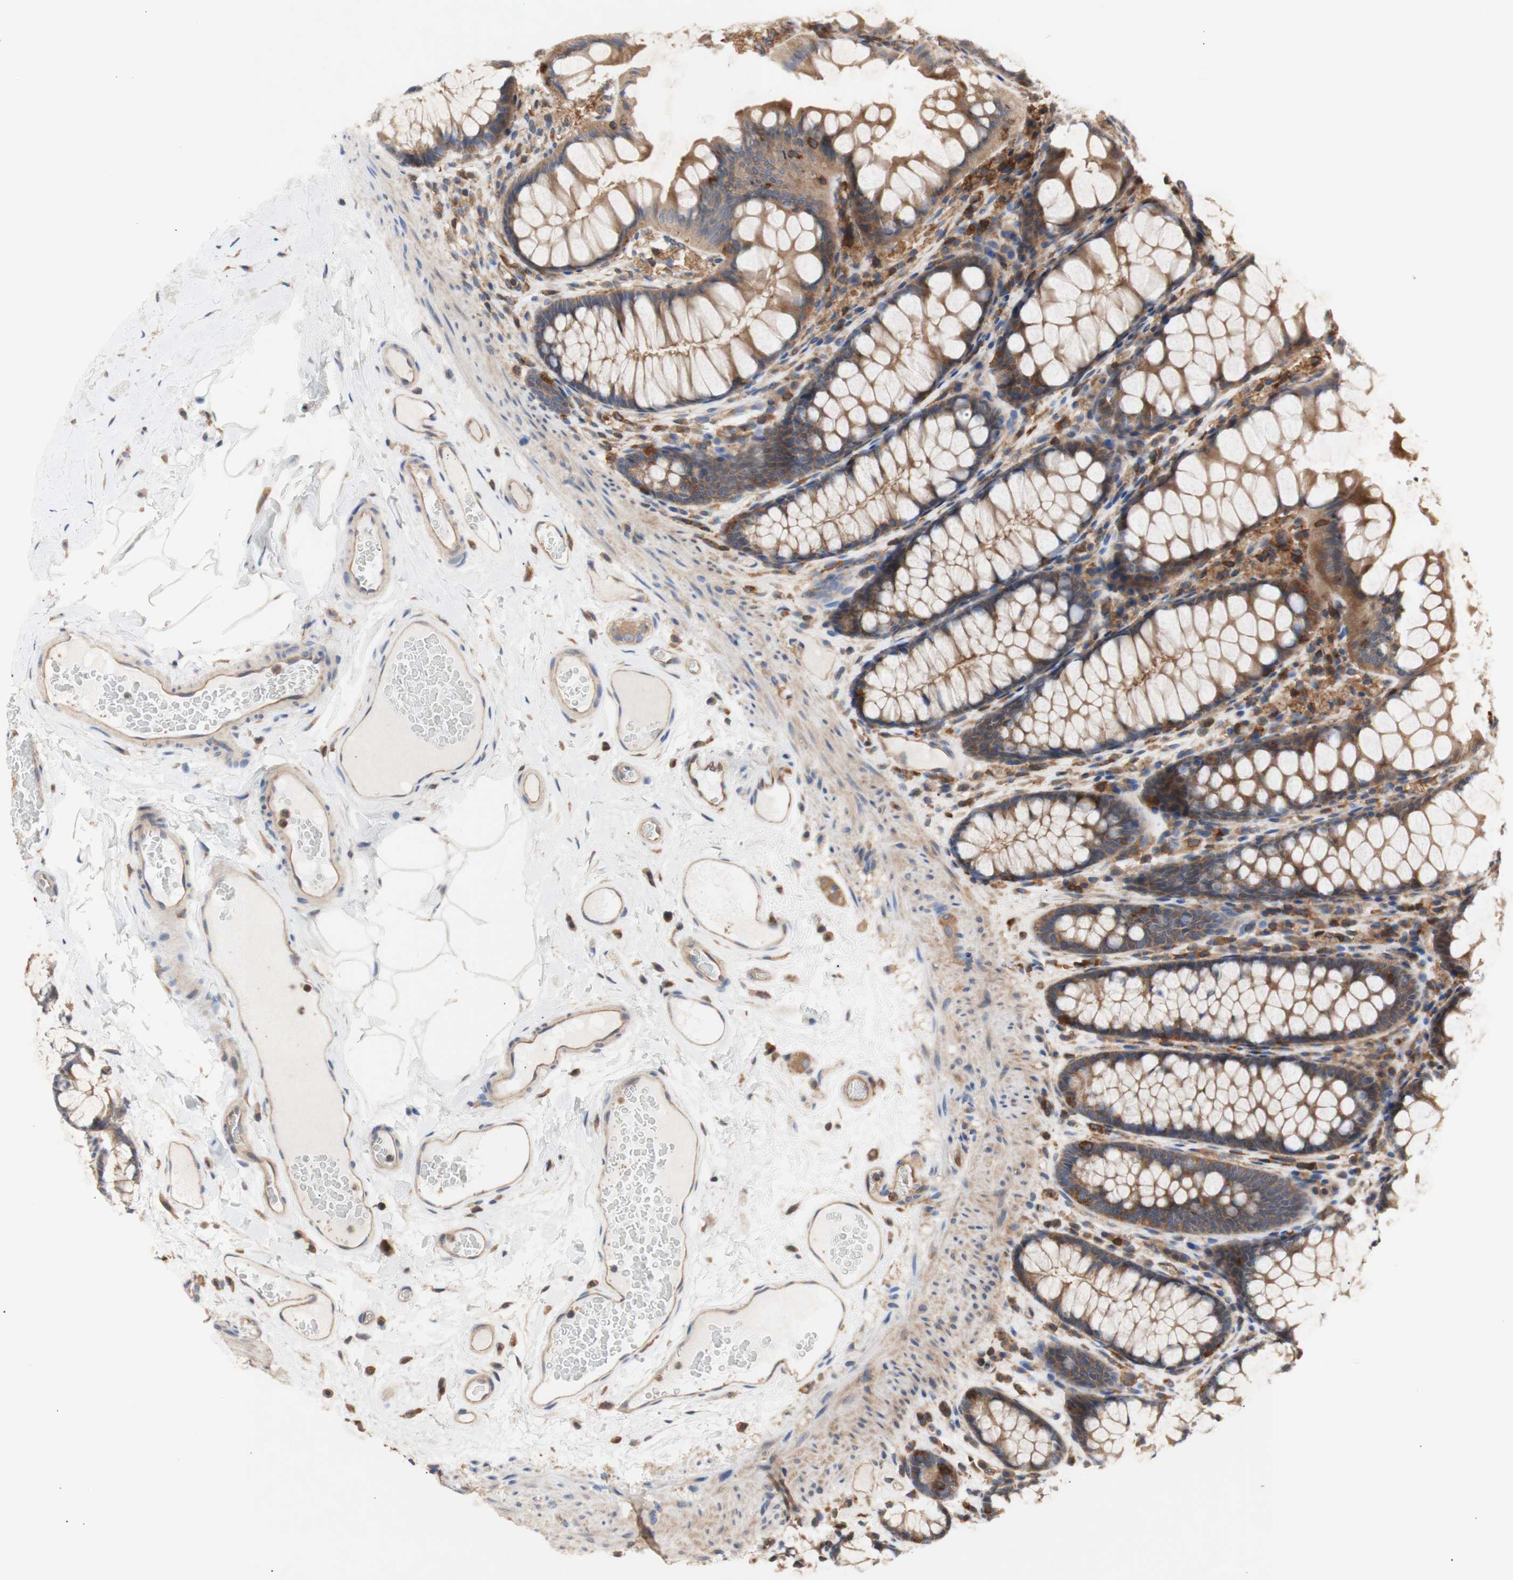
{"staining": {"intensity": "moderate", "quantity": ">75%", "location": "cytoplasmic/membranous"}, "tissue": "colon", "cell_type": "Endothelial cells", "image_type": "normal", "snomed": [{"axis": "morphology", "description": "Normal tissue, NOS"}, {"axis": "topography", "description": "Colon"}], "caption": "This is an image of immunohistochemistry (IHC) staining of normal colon, which shows moderate positivity in the cytoplasmic/membranous of endothelial cells.", "gene": "IKBKG", "patient": {"sex": "female", "age": 55}}